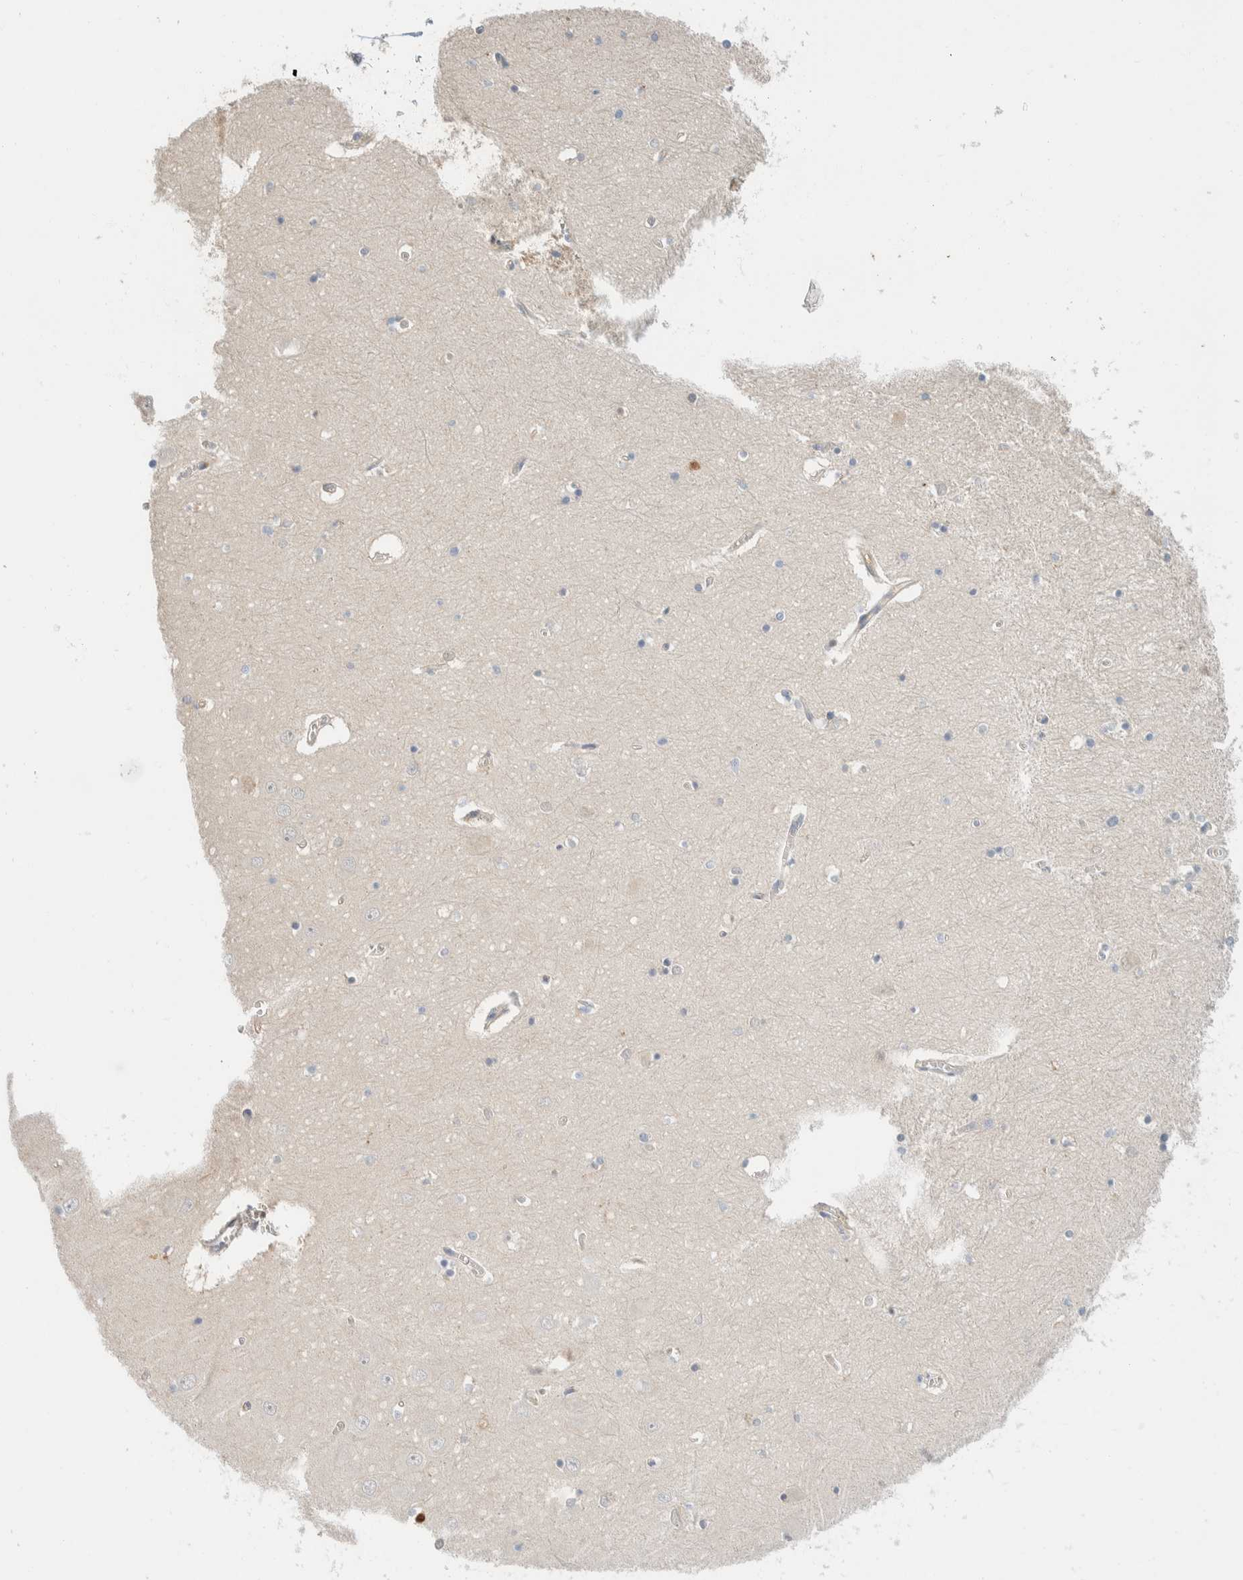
{"staining": {"intensity": "negative", "quantity": "none", "location": "none"}, "tissue": "hippocampus", "cell_type": "Glial cells", "image_type": "normal", "snomed": [{"axis": "morphology", "description": "Normal tissue, NOS"}, {"axis": "topography", "description": "Hippocampus"}], "caption": "High magnification brightfield microscopy of benign hippocampus stained with DAB (3,3'-diaminobenzidine) (brown) and counterstained with hematoxylin (blue): glial cells show no significant positivity.", "gene": "SETD4", "patient": {"sex": "male", "age": 70}}